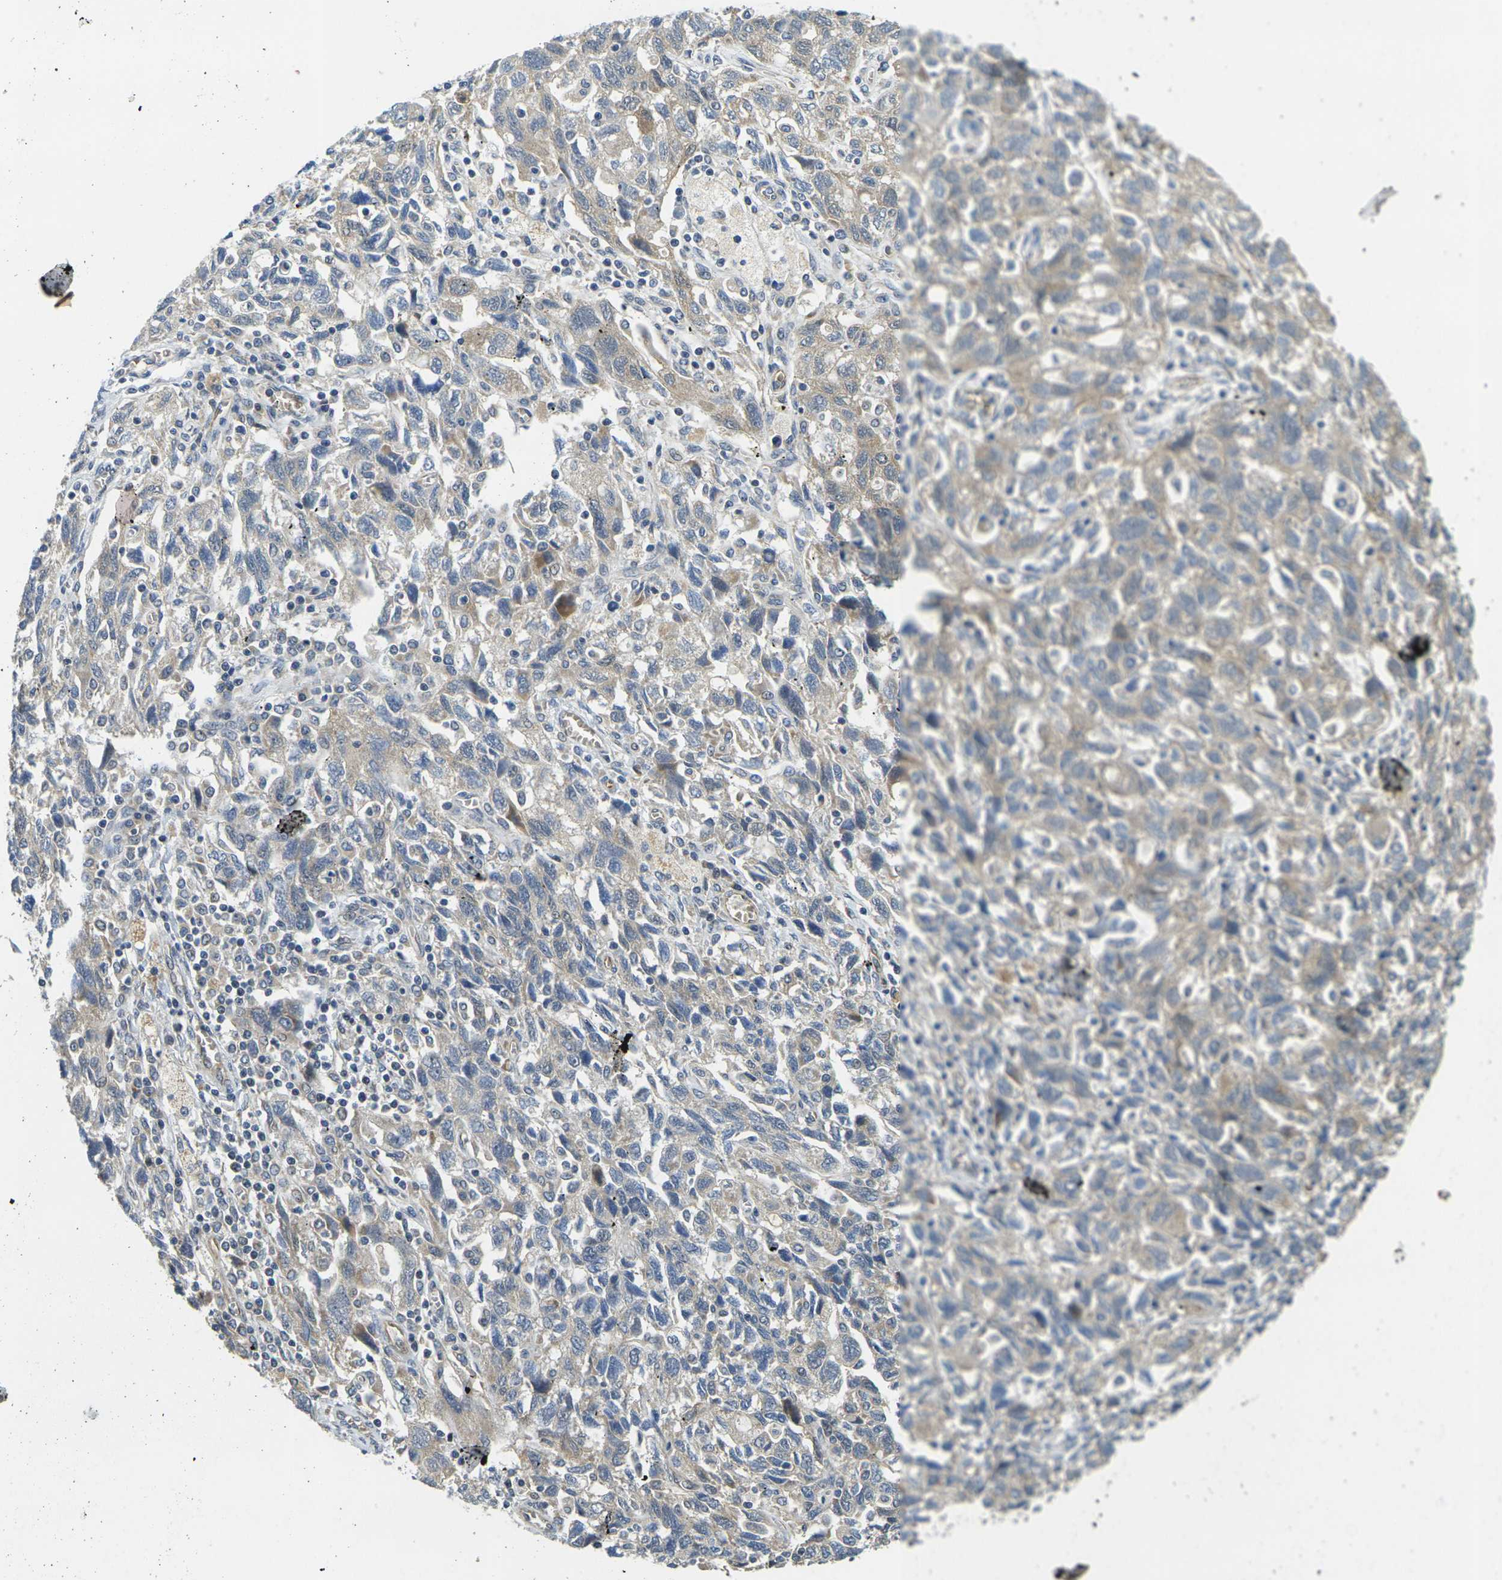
{"staining": {"intensity": "weak", "quantity": ">75%", "location": "cytoplasmic/membranous"}, "tissue": "ovarian cancer", "cell_type": "Tumor cells", "image_type": "cancer", "snomed": [{"axis": "morphology", "description": "Carcinoma, NOS"}, {"axis": "morphology", "description": "Cystadenocarcinoma, serous, NOS"}, {"axis": "topography", "description": "Ovary"}], "caption": "This photomicrograph displays immunohistochemistry staining of human ovarian cancer (serous cystadenocarcinoma), with low weak cytoplasmic/membranous positivity in about >75% of tumor cells.", "gene": "MINAR2", "patient": {"sex": "female", "age": 69}}